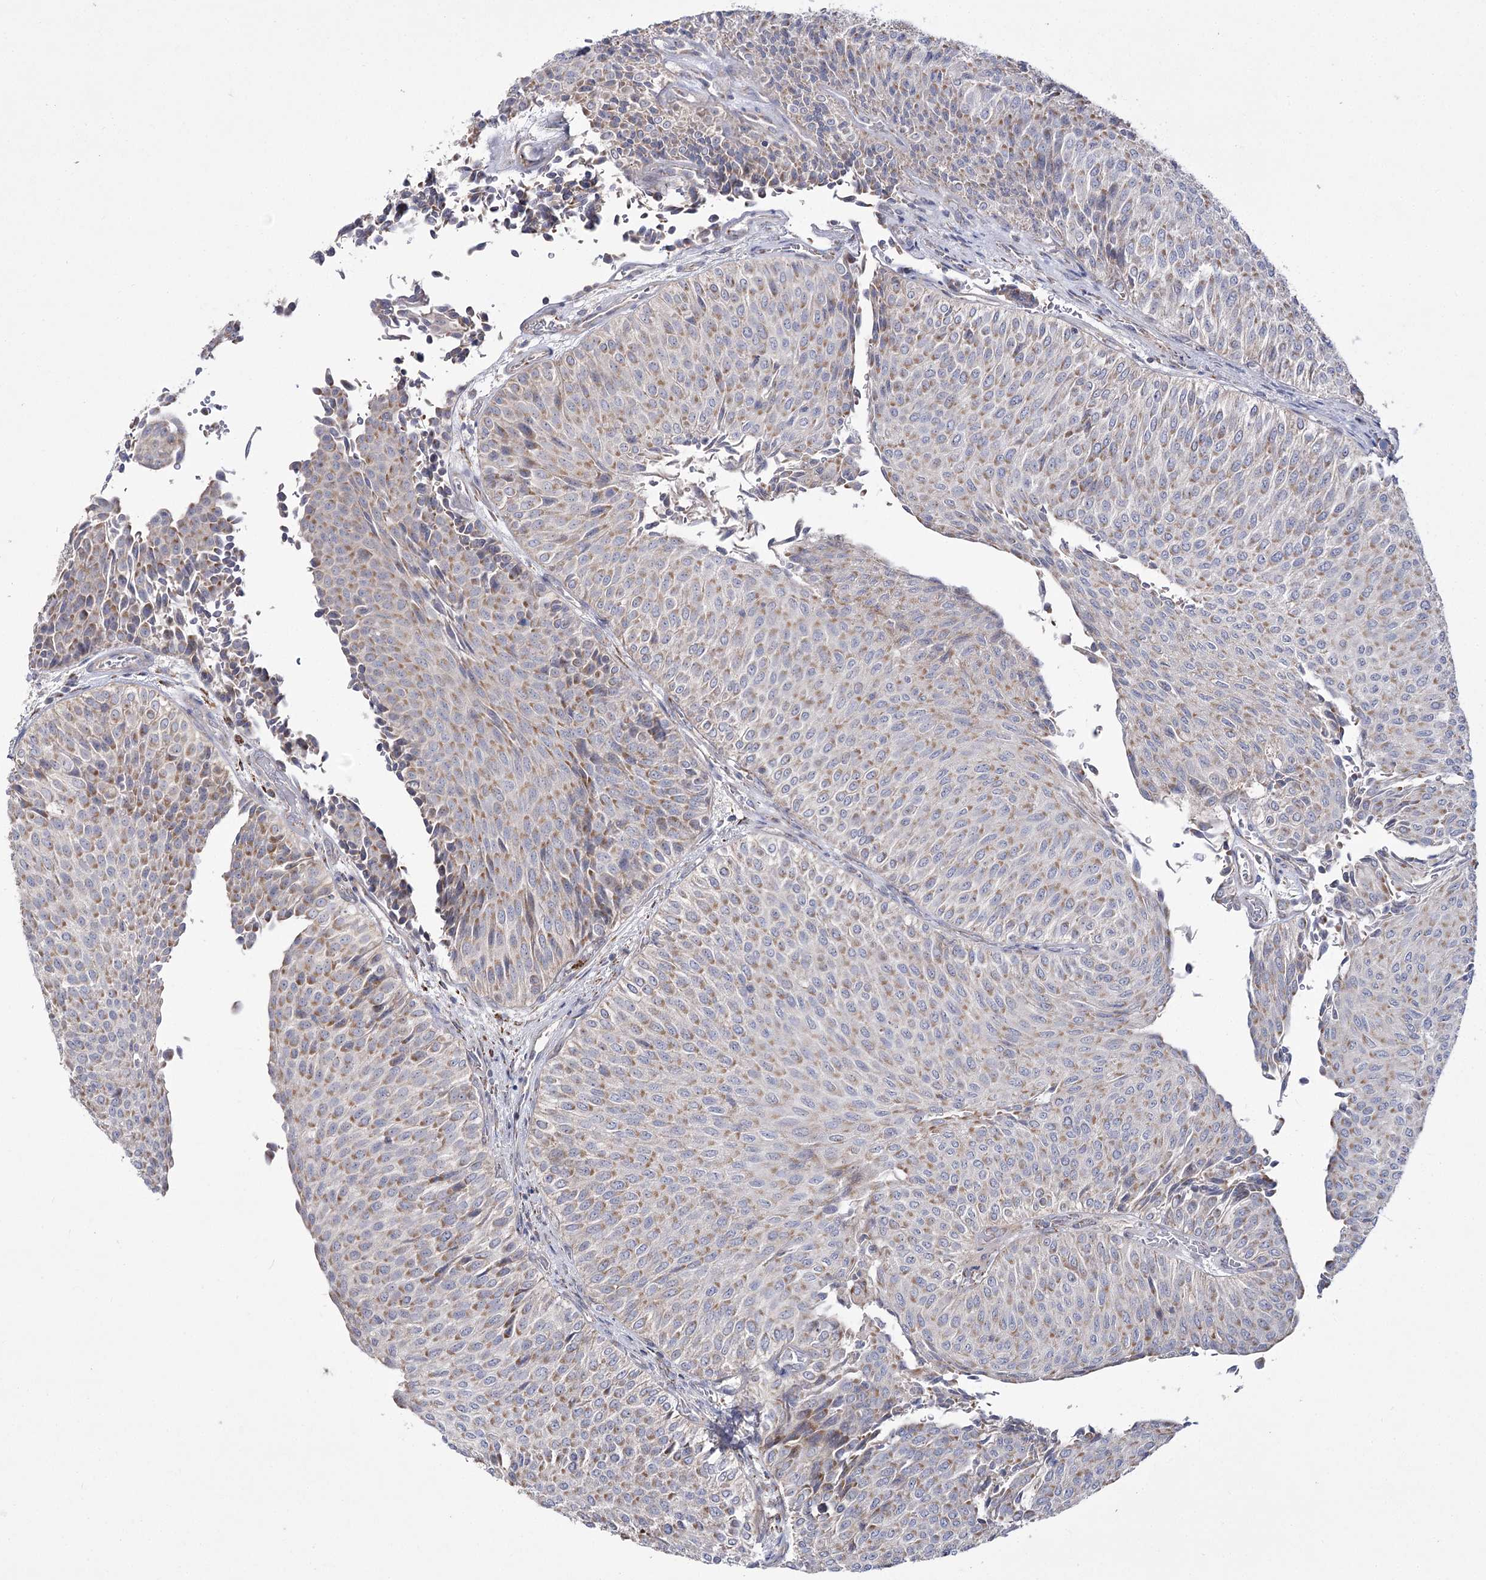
{"staining": {"intensity": "weak", "quantity": ">75%", "location": "cytoplasmic/membranous"}, "tissue": "urothelial cancer", "cell_type": "Tumor cells", "image_type": "cancer", "snomed": [{"axis": "morphology", "description": "Urothelial carcinoma, Low grade"}, {"axis": "topography", "description": "Urinary bladder"}], "caption": "The histopathology image reveals immunohistochemical staining of urothelial cancer. There is weak cytoplasmic/membranous expression is seen in approximately >75% of tumor cells.", "gene": "NADK2", "patient": {"sex": "male", "age": 78}}